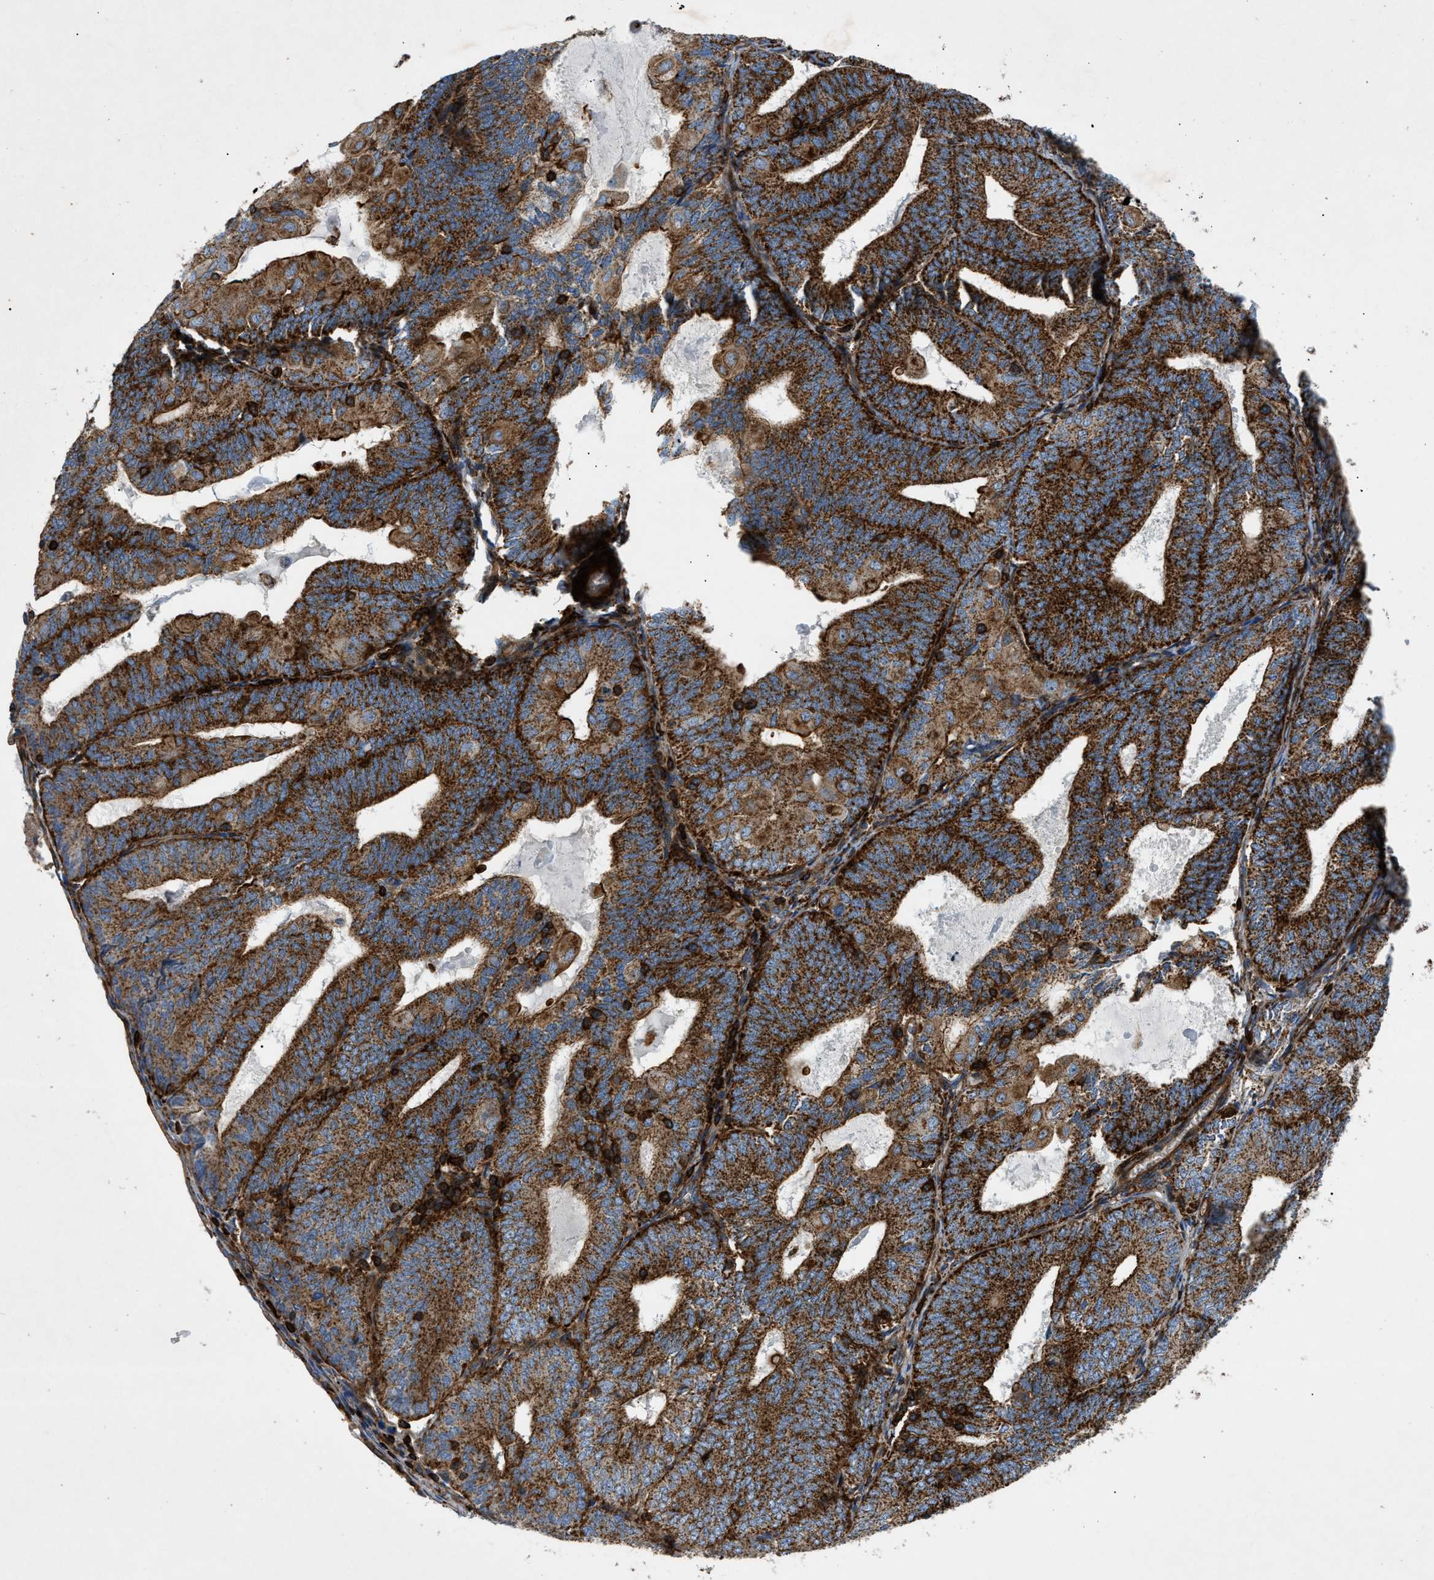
{"staining": {"intensity": "strong", "quantity": ">75%", "location": "cytoplasmic/membranous"}, "tissue": "endometrial cancer", "cell_type": "Tumor cells", "image_type": "cancer", "snomed": [{"axis": "morphology", "description": "Adenocarcinoma, NOS"}, {"axis": "topography", "description": "Endometrium"}], "caption": "Tumor cells display strong cytoplasmic/membranous positivity in approximately >75% of cells in endometrial adenocarcinoma.", "gene": "DHODH", "patient": {"sex": "female", "age": 81}}